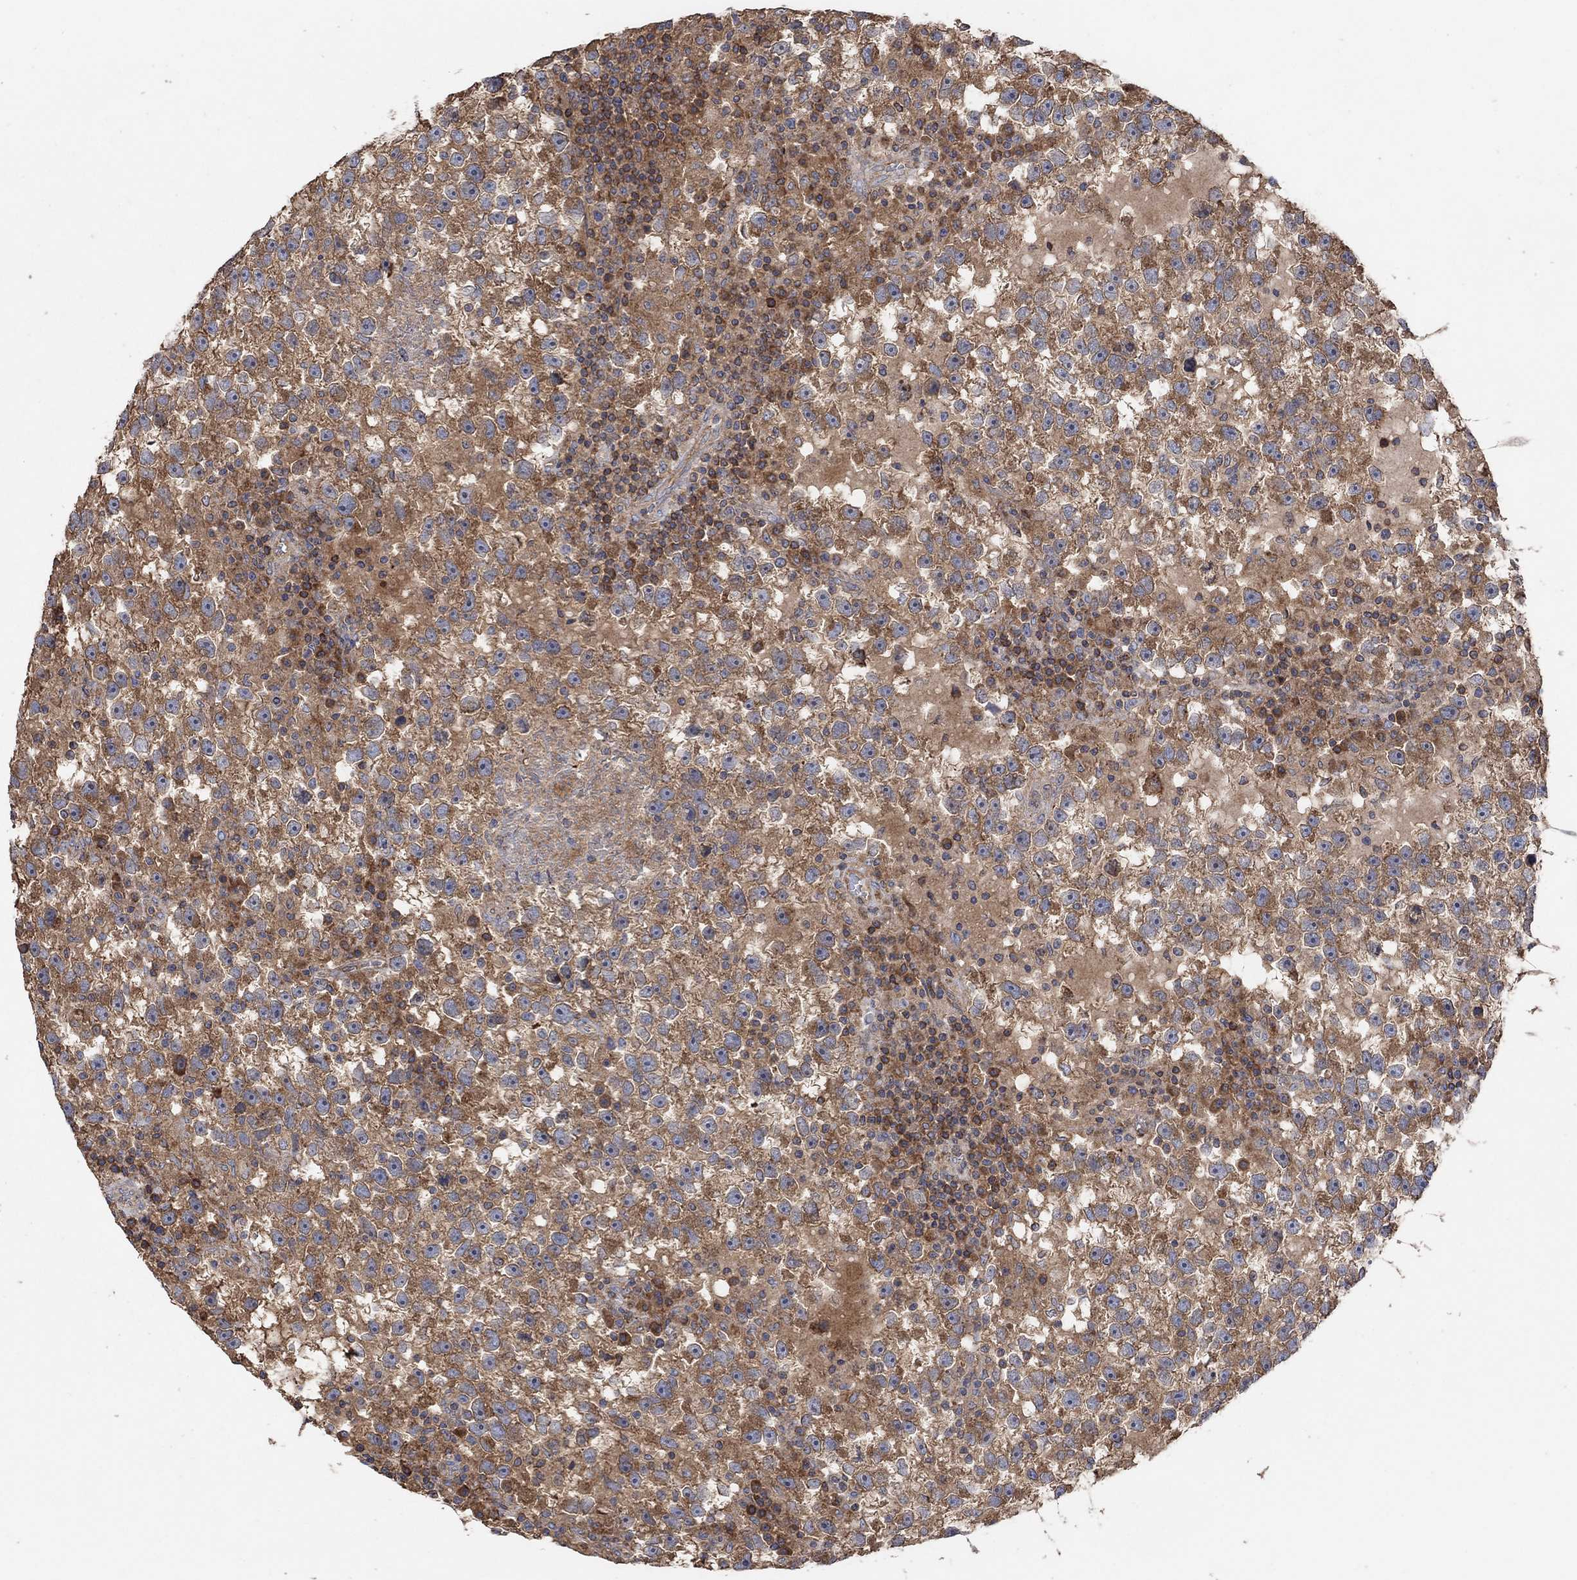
{"staining": {"intensity": "strong", "quantity": ">75%", "location": "cytoplasmic/membranous"}, "tissue": "testis cancer", "cell_type": "Tumor cells", "image_type": "cancer", "snomed": [{"axis": "morphology", "description": "Seminoma, NOS"}, {"axis": "topography", "description": "Testis"}], "caption": "Immunohistochemistry (IHC) of testis cancer (seminoma) exhibits high levels of strong cytoplasmic/membranous expression in about >75% of tumor cells.", "gene": "BLOC1S3", "patient": {"sex": "male", "age": 47}}